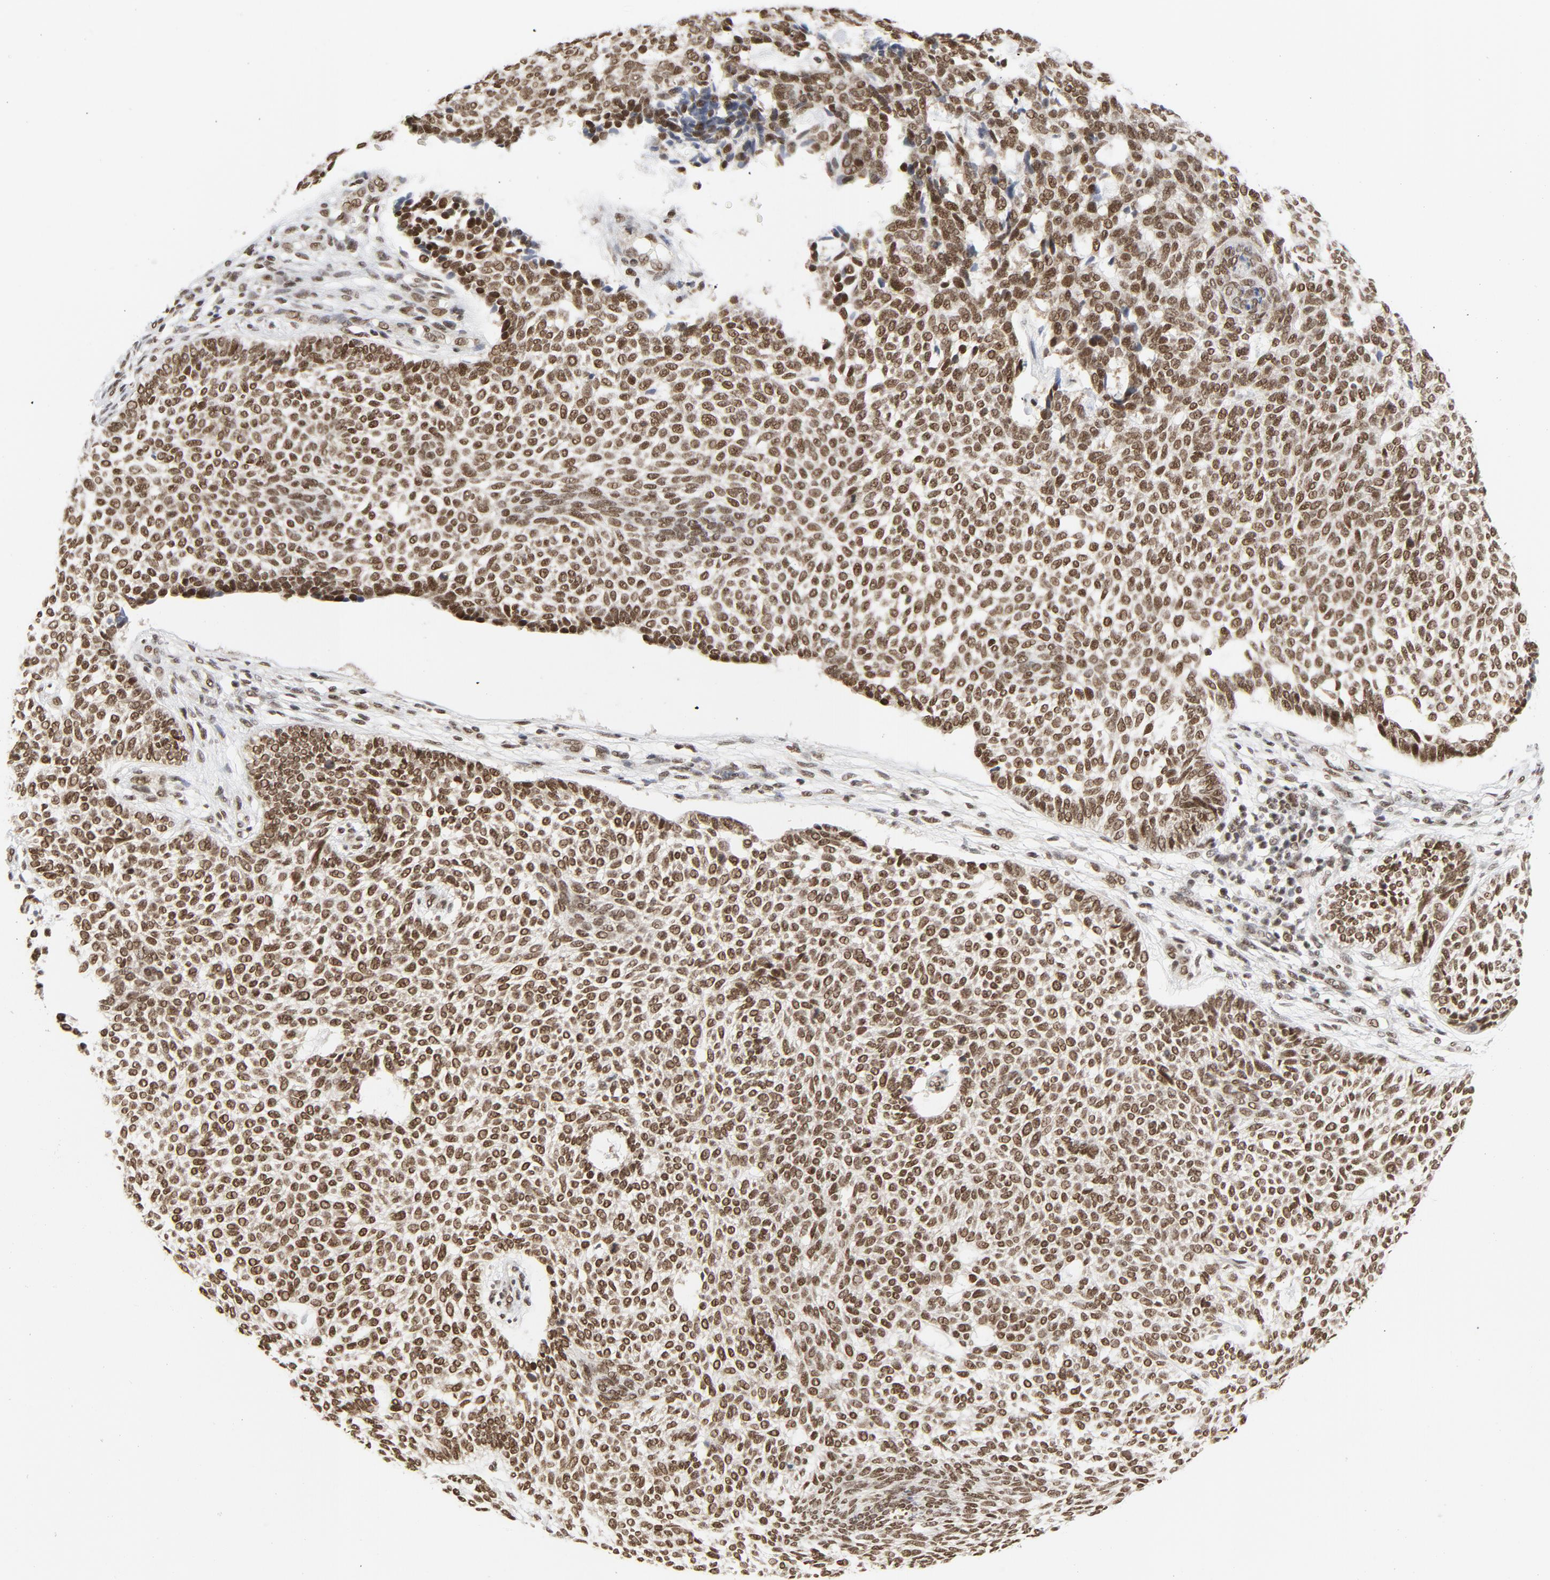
{"staining": {"intensity": "strong", "quantity": ">75%", "location": "nuclear"}, "tissue": "skin cancer", "cell_type": "Tumor cells", "image_type": "cancer", "snomed": [{"axis": "morphology", "description": "Normal tissue, NOS"}, {"axis": "morphology", "description": "Basal cell carcinoma"}, {"axis": "topography", "description": "Skin"}], "caption": "Strong nuclear staining is identified in about >75% of tumor cells in basal cell carcinoma (skin). The staining was performed using DAB (3,3'-diaminobenzidine), with brown indicating positive protein expression. Nuclei are stained blue with hematoxylin.", "gene": "ERCC1", "patient": {"sex": "male", "age": 87}}